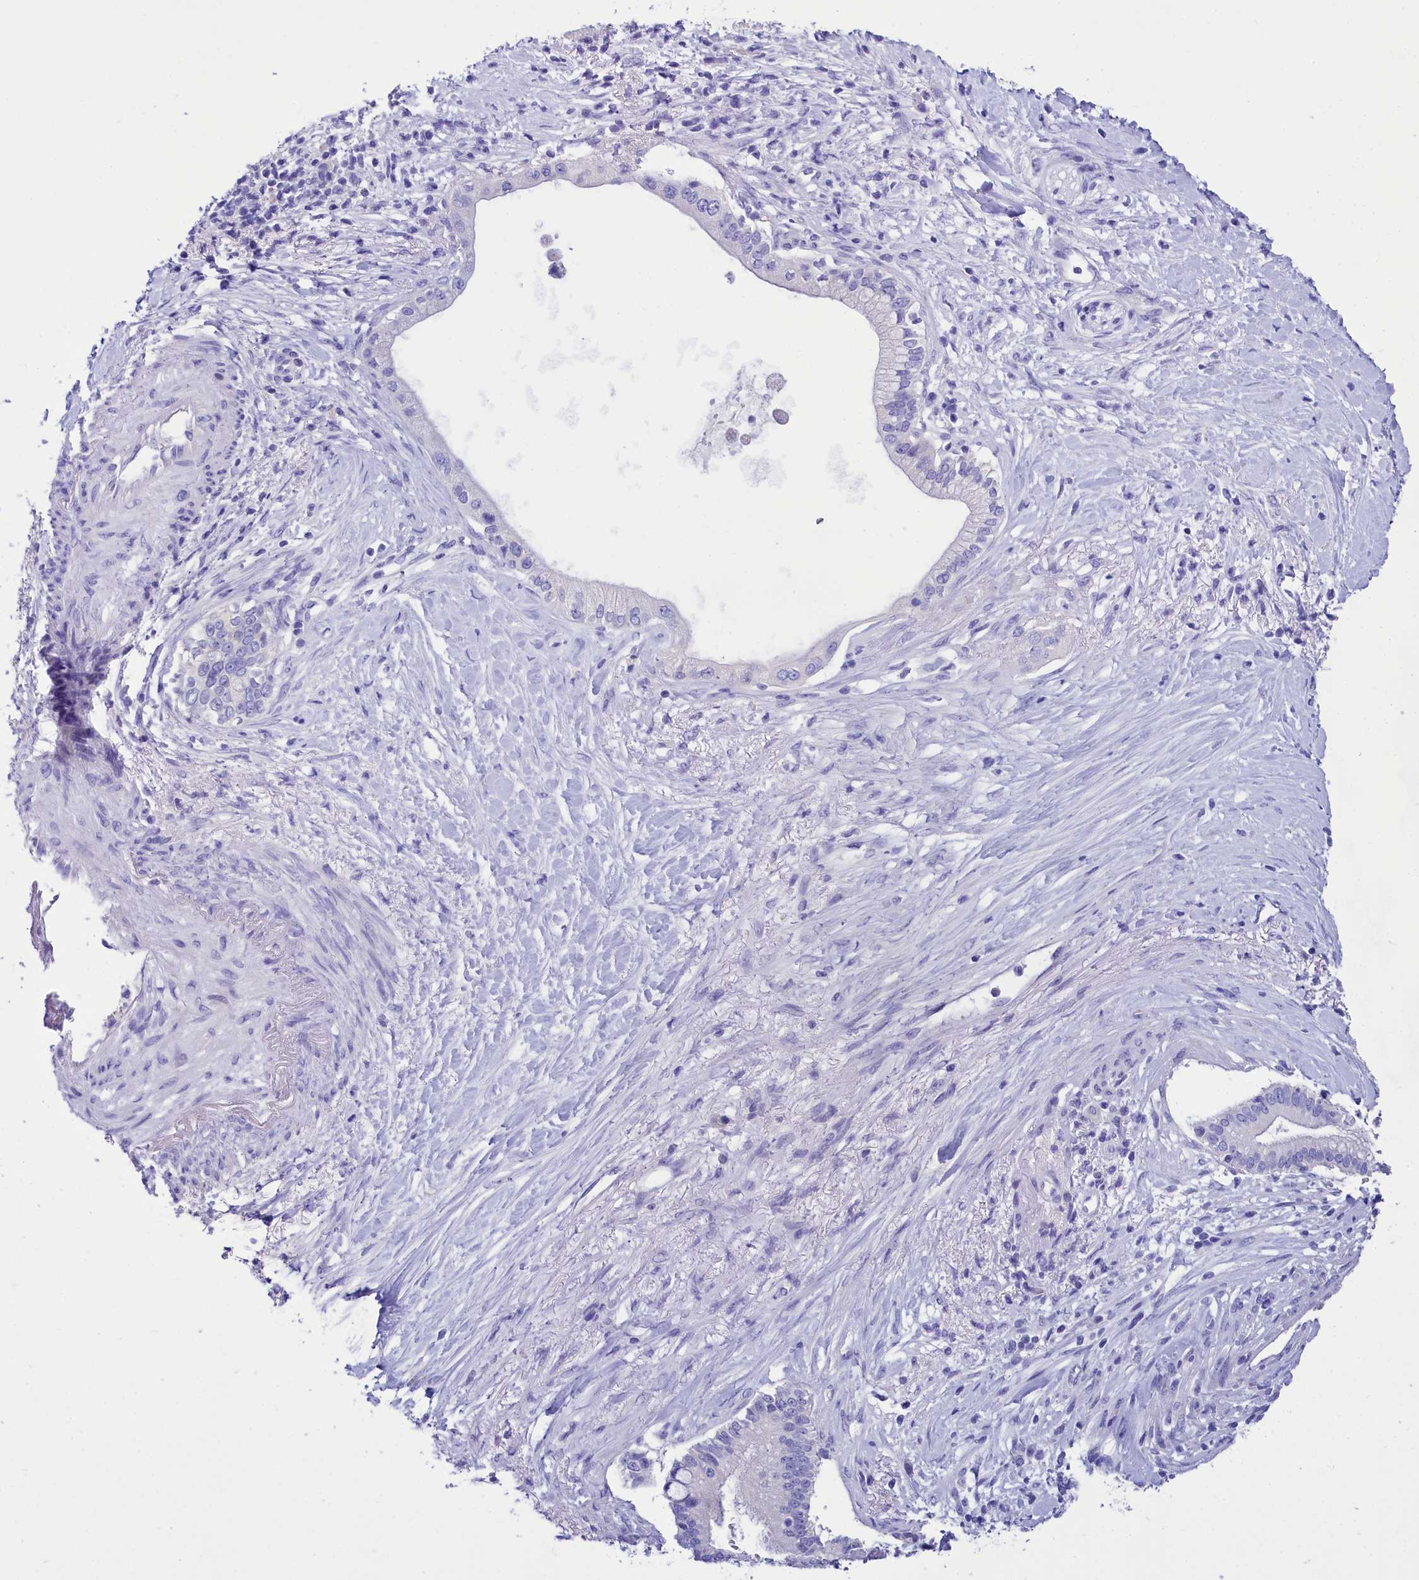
{"staining": {"intensity": "negative", "quantity": "none", "location": "none"}, "tissue": "pancreatic cancer", "cell_type": "Tumor cells", "image_type": "cancer", "snomed": [{"axis": "morphology", "description": "Adenocarcinoma, NOS"}, {"axis": "topography", "description": "Pancreas"}], "caption": "Immunohistochemistry micrograph of adenocarcinoma (pancreatic) stained for a protein (brown), which demonstrates no staining in tumor cells.", "gene": "TTC36", "patient": {"sex": "male", "age": 68}}